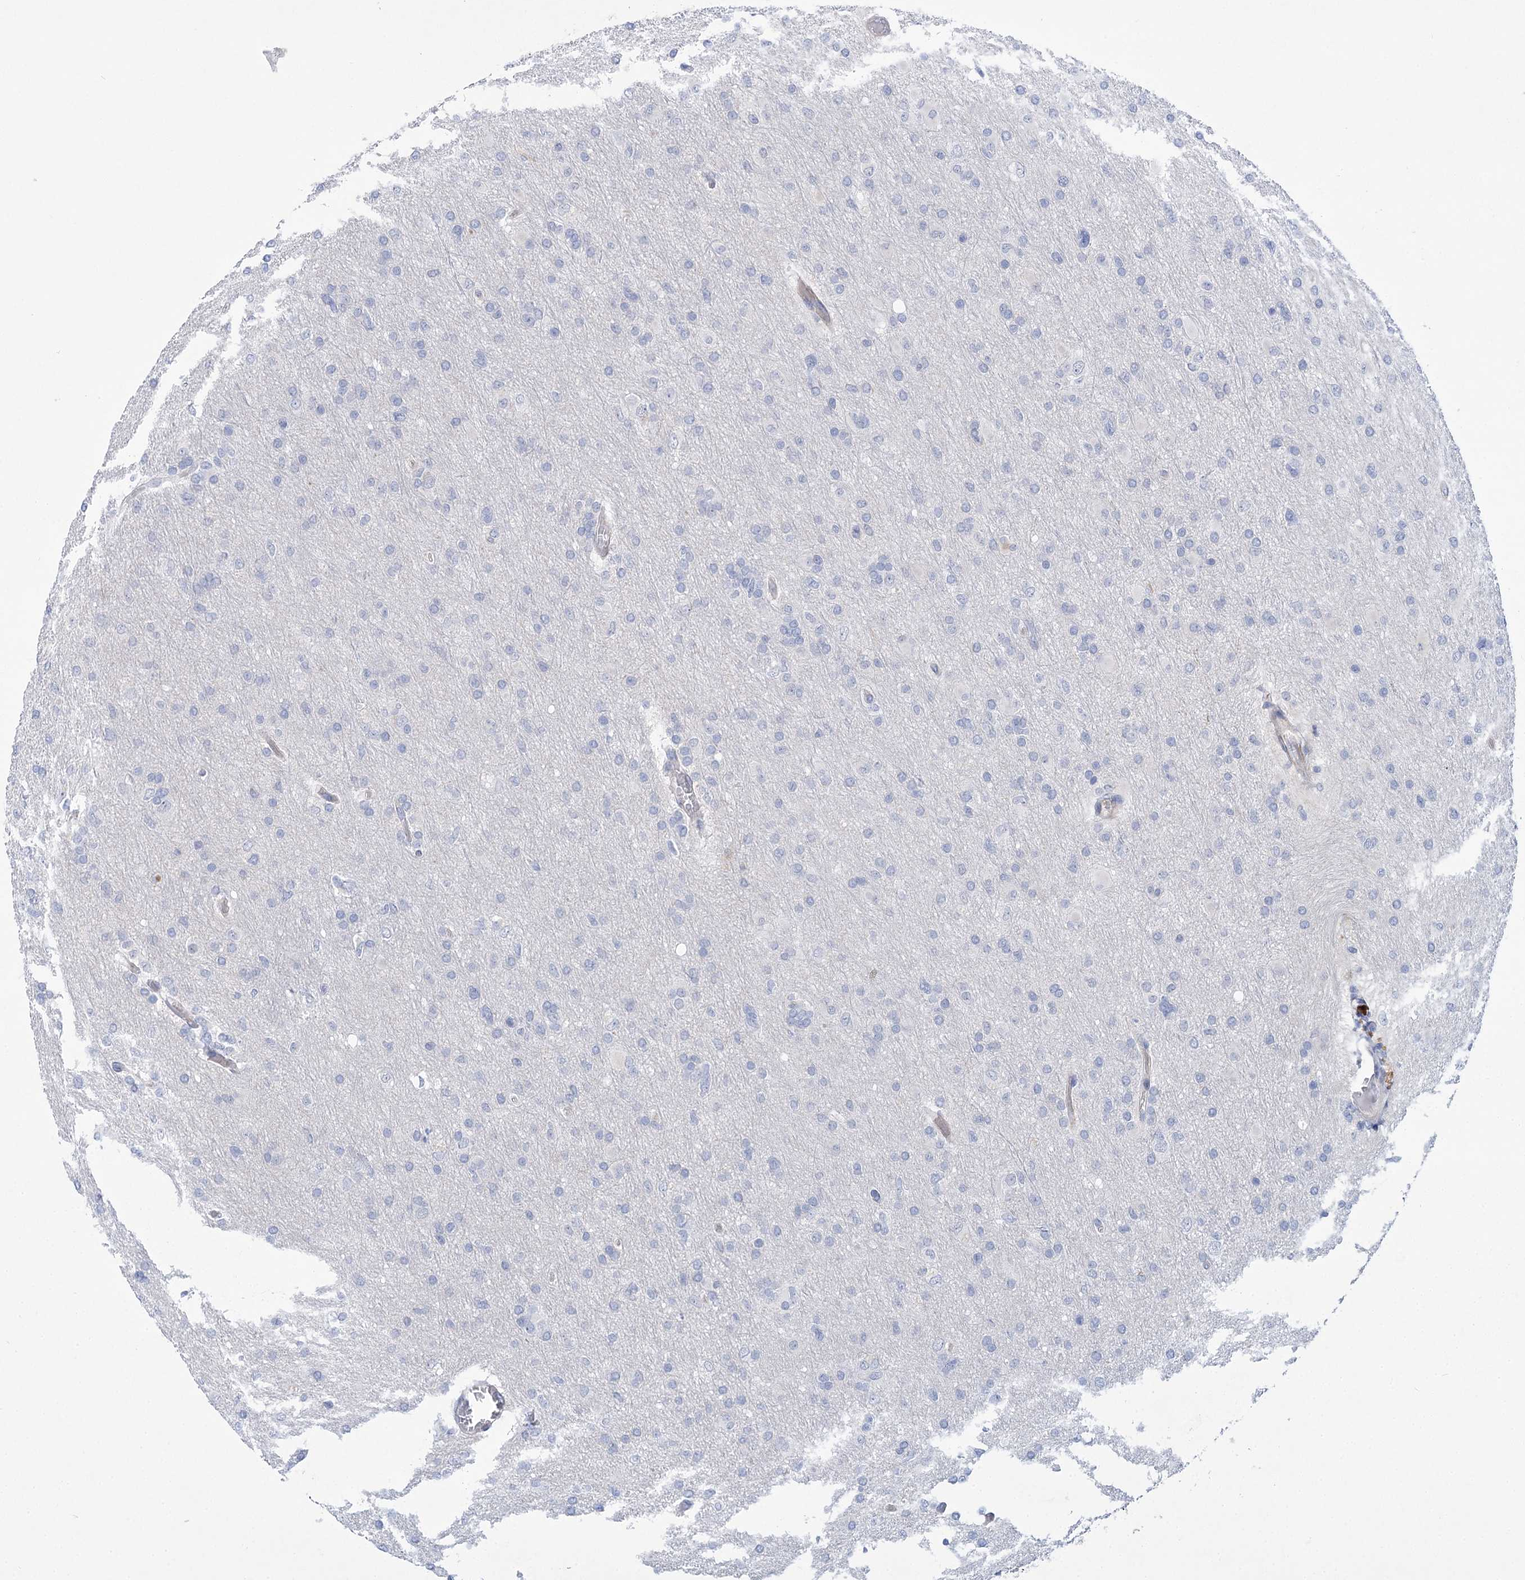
{"staining": {"intensity": "negative", "quantity": "none", "location": "none"}, "tissue": "glioma", "cell_type": "Tumor cells", "image_type": "cancer", "snomed": [{"axis": "morphology", "description": "Glioma, malignant, High grade"}, {"axis": "topography", "description": "Cerebral cortex"}], "caption": "A high-resolution histopathology image shows immunohistochemistry staining of glioma, which displays no significant positivity in tumor cells.", "gene": "THAP6", "patient": {"sex": "female", "age": 36}}